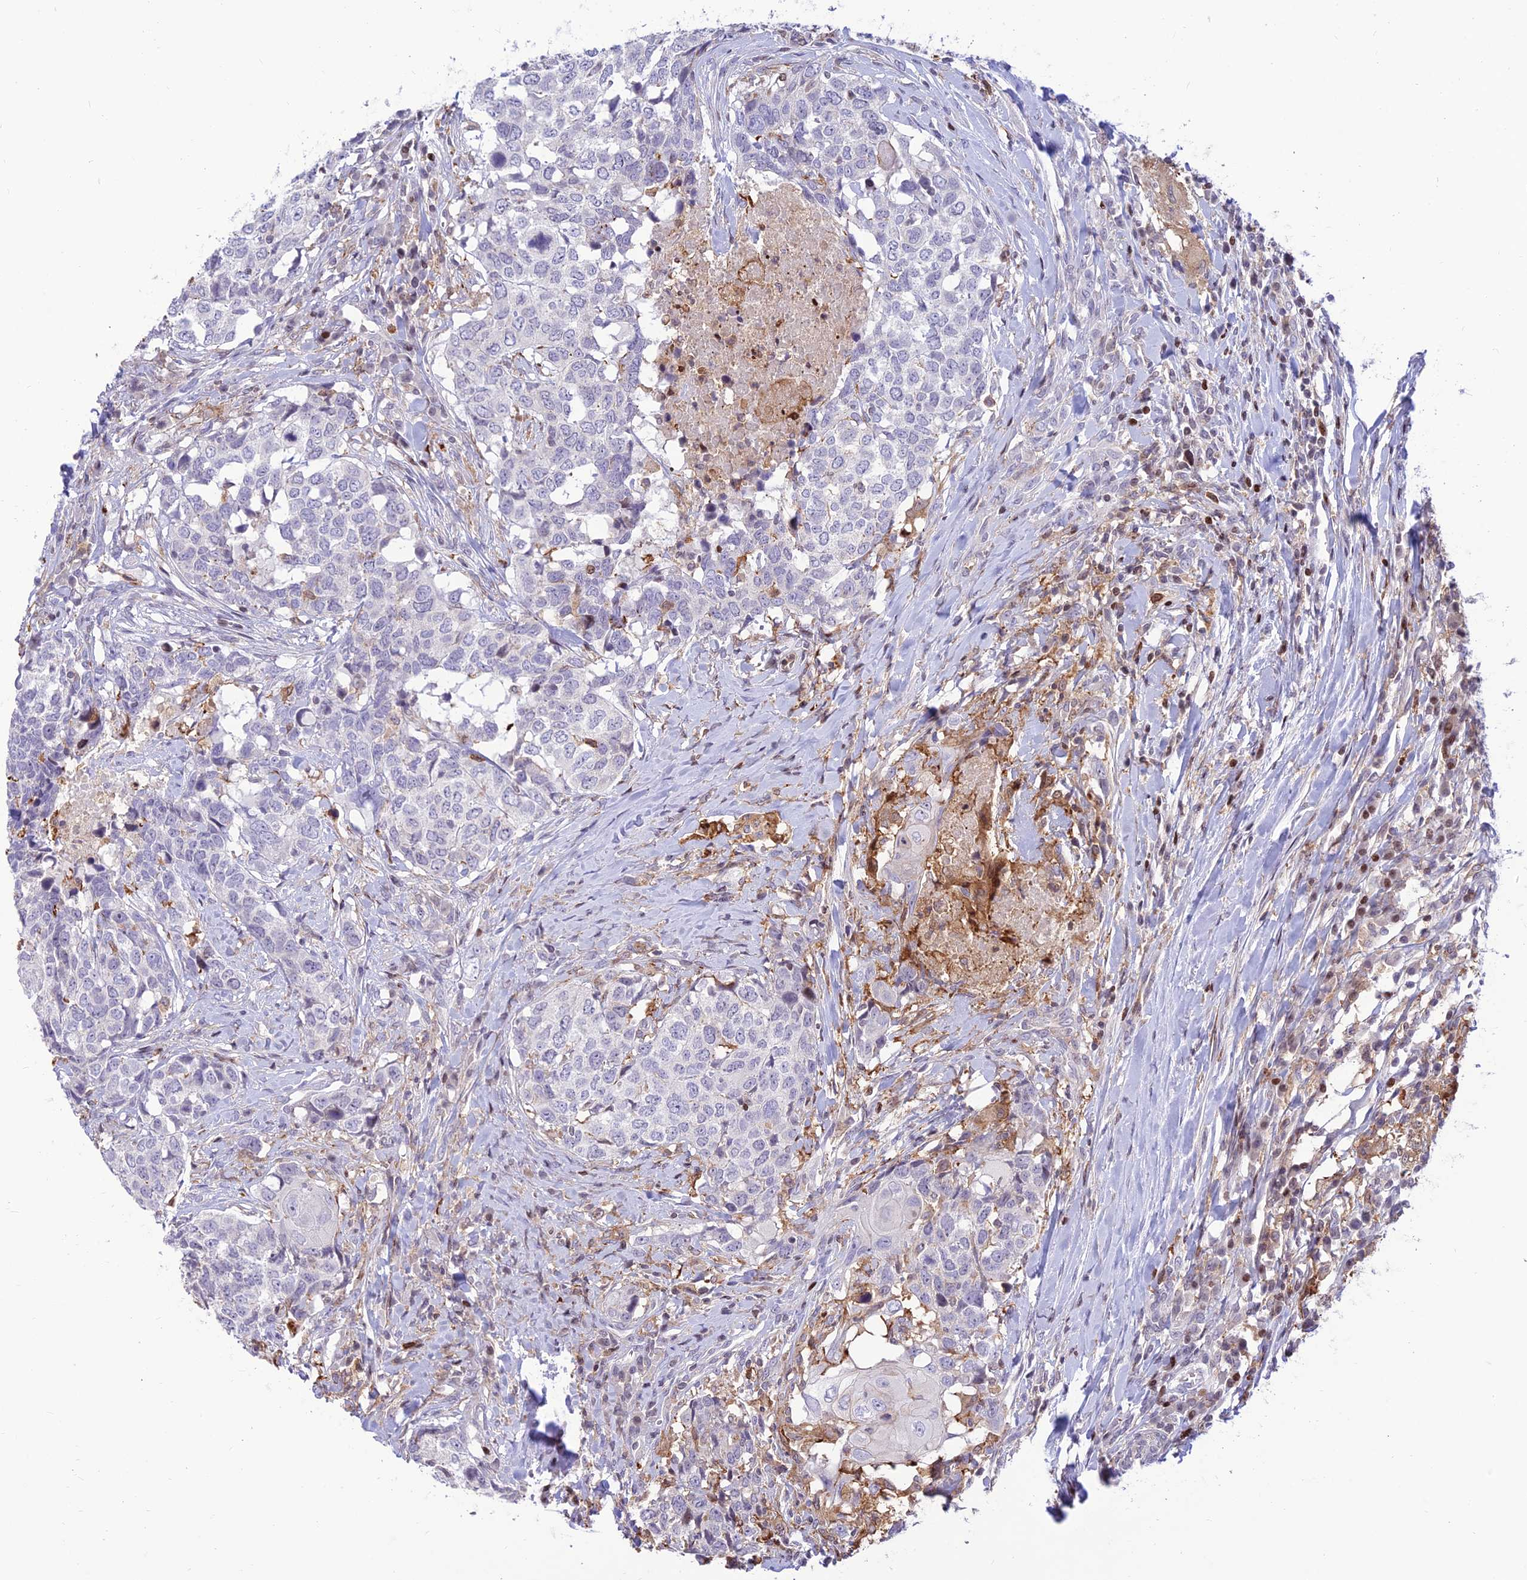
{"staining": {"intensity": "negative", "quantity": "none", "location": "none"}, "tissue": "head and neck cancer", "cell_type": "Tumor cells", "image_type": "cancer", "snomed": [{"axis": "morphology", "description": "Squamous cell carcinoma, NOS"}, {"axis": "topography", "description": "Head-Neck"}], "caption": "An image of head and neck cancer (squamous cell carcinoma) stained for a protein reveals no brown staining in tumor cells.", "gene": "FAM186B", "patient": {"sex": "male", "age": 66}}